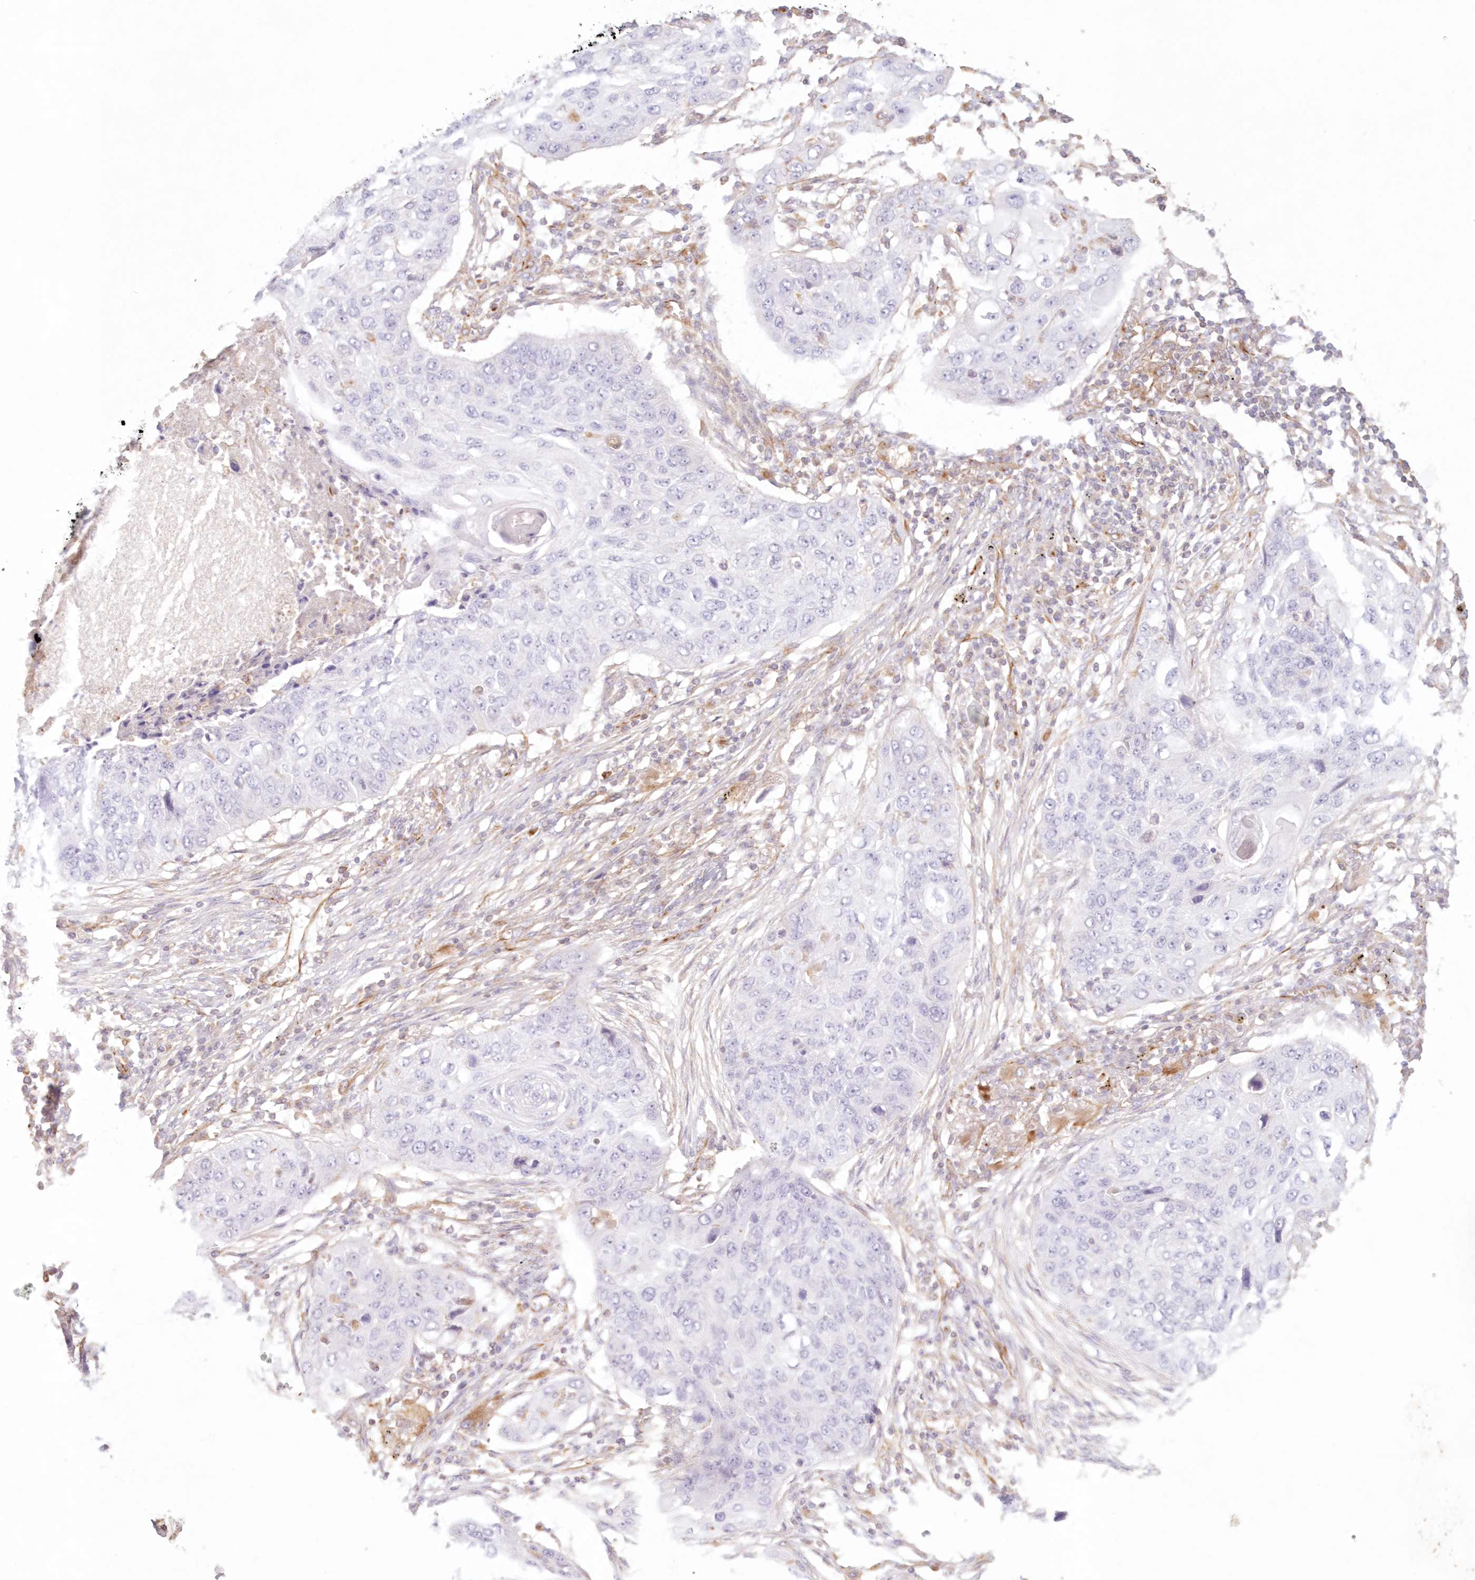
{"staining": {"intensity": "negative", "quantity": "none", "location": "none"}, "tissue": "lung cancer", "cell_type": "Tumor cells", "image_type": "cancer", "snomed": [{"axis": "morphology", "description": "Squamous cell carcinoma, NOS"}, {"axis": "topography", "description": "Lung"}], "caption": "Immunohistochemistry (IHC) image of neoplastic tissue: human squamous cell carcinoma (lung) stained with DAB reveals no significant protein expression in tumor cells.", "gene": "DMRTB1", "patient": {"sex": "female", "age": 63}}